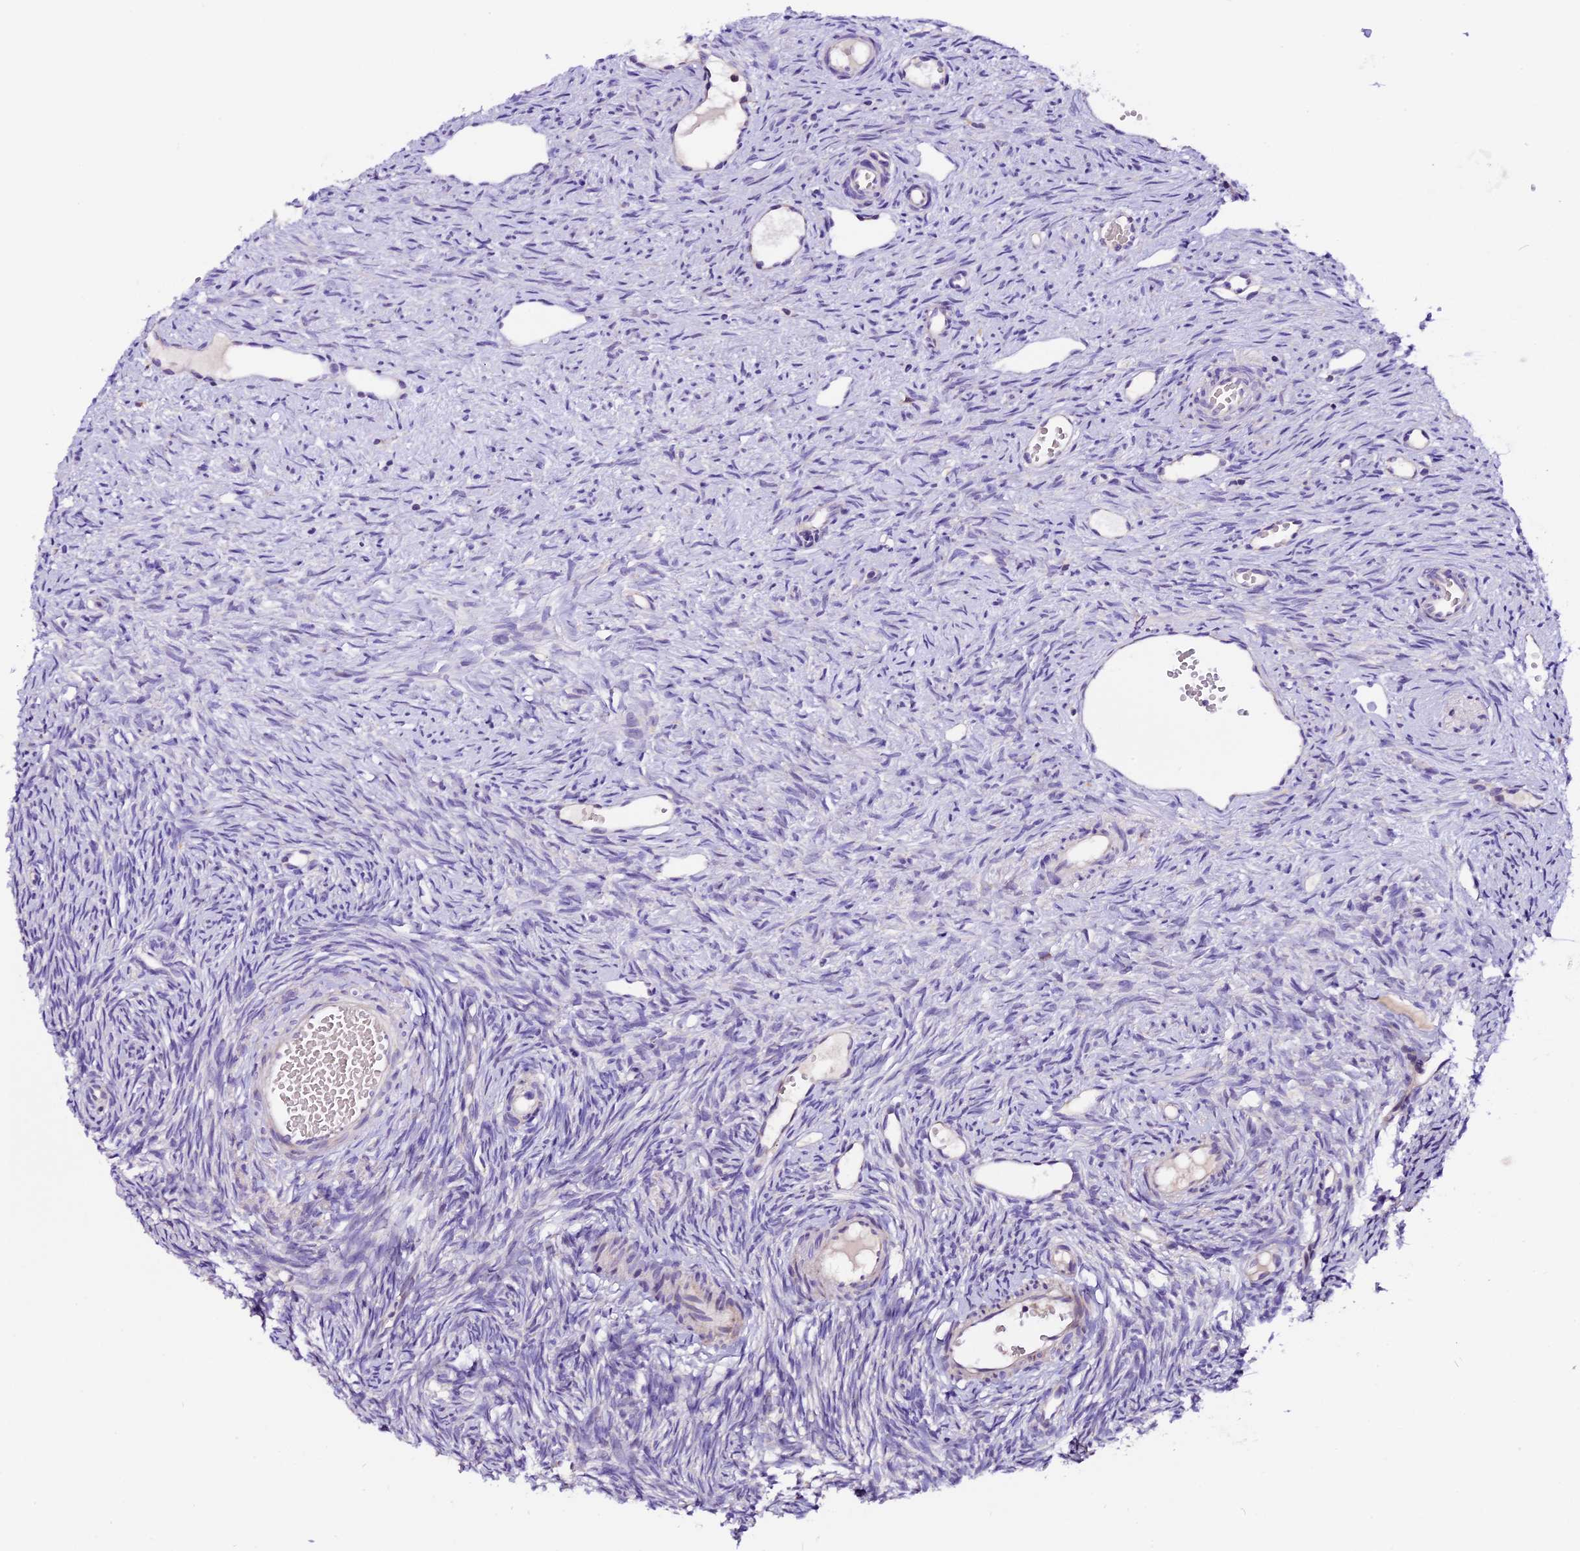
{"staining": {"intensity": "moderate", "quantity": ">75%", "location": "cytoplasmic/membranous"}, "tissue": "ovary", "cell_type": "Follicle cells", "image_type": "normal", "snomed": [{"axis": "morphology", "description": "Normal tissue, NOS"}, {"axis": "topography", "description": "Ovary"}], "caption": "A brown stain highlights moderate cytoplasmic/membranous staining of a protein in follicle cells of benign ovary.", "gene": "DDX28", "patient": {"sex": "female", "age": 51}}